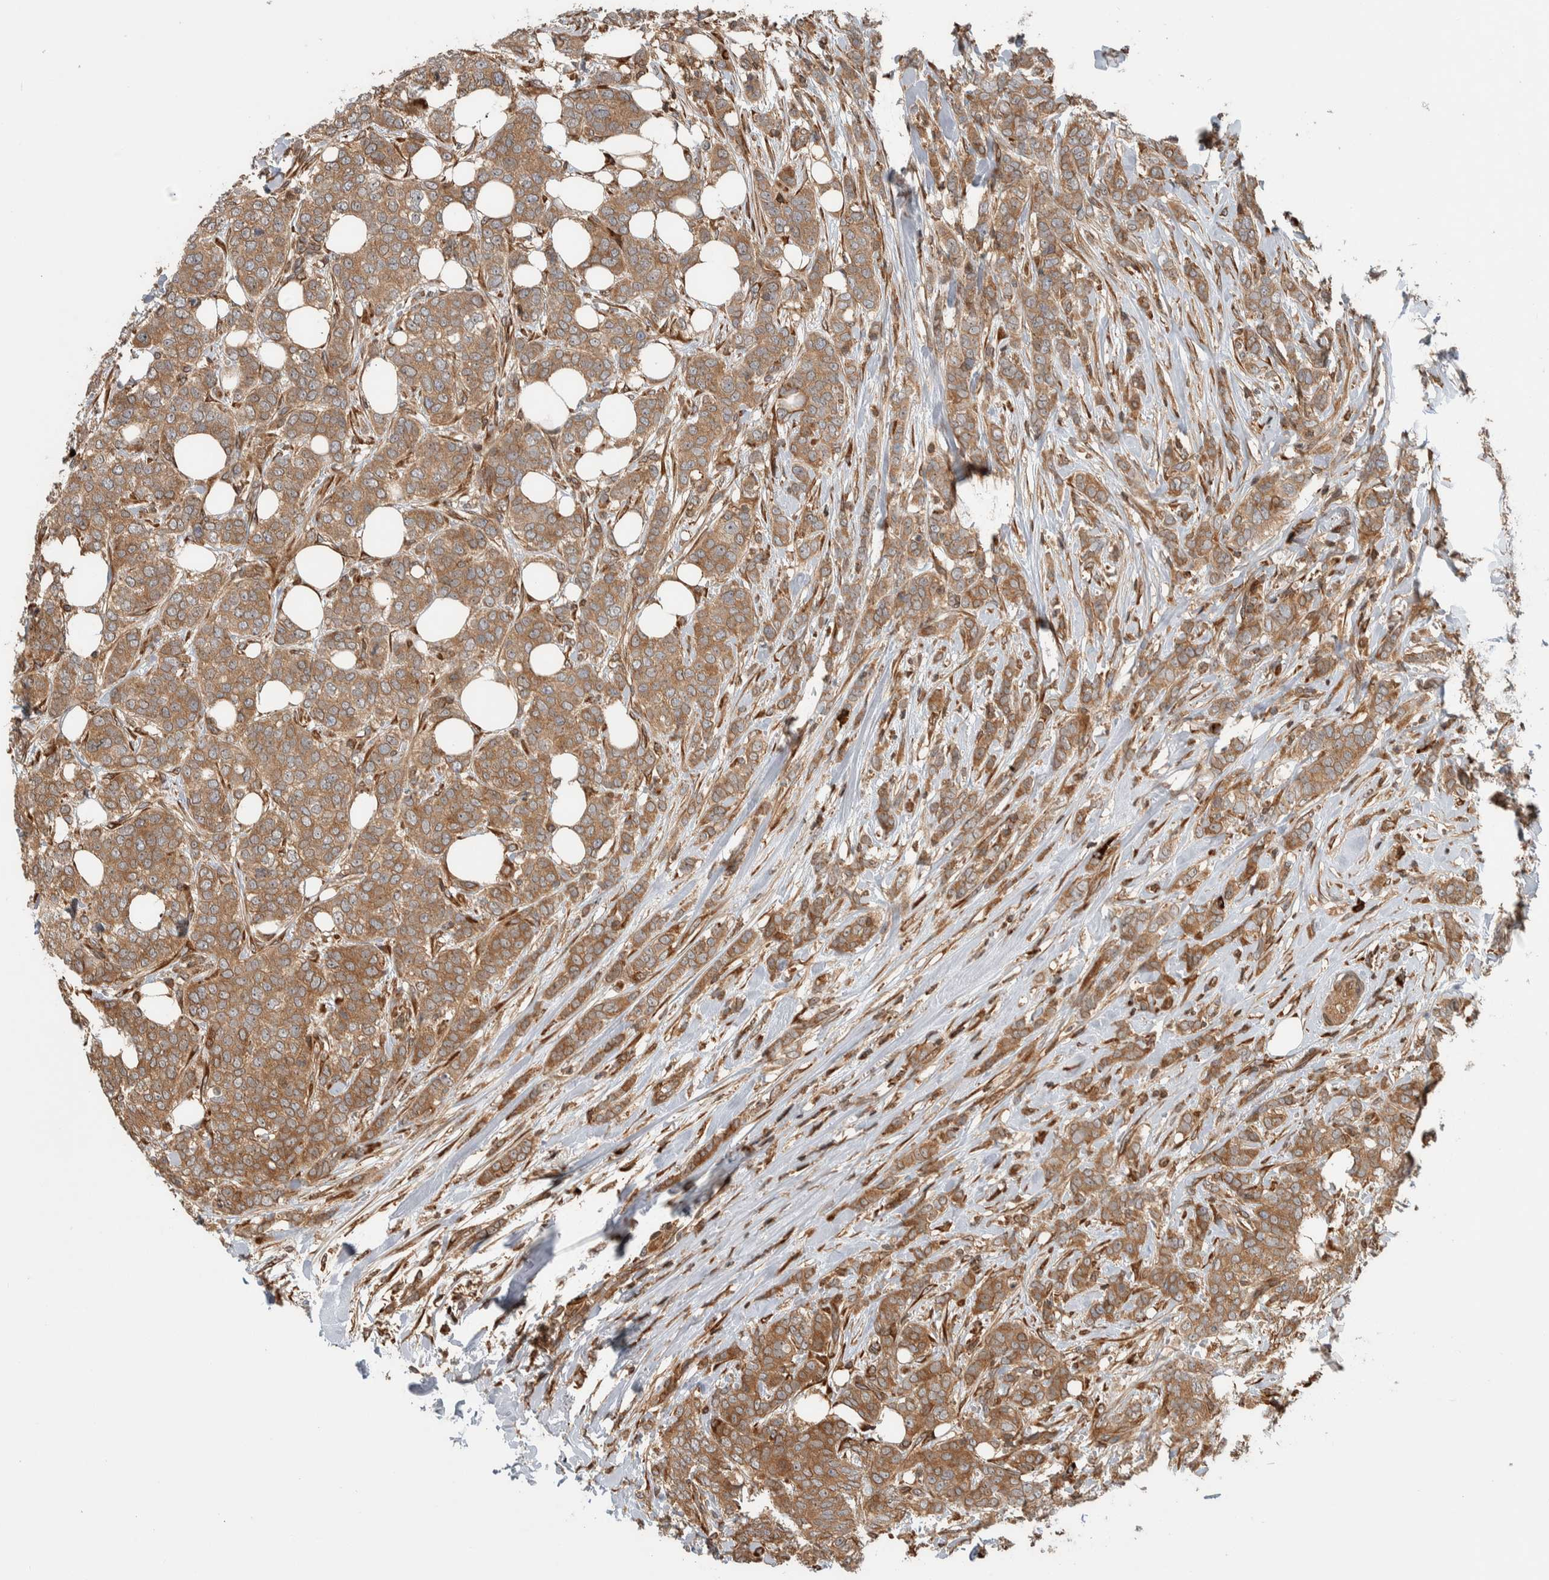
{"staining": {"intensity": "moderate", "quantity": ">75%", "location": "cytoplasmic/membranous"}, "tissue": "breast cancer", "cell_type": "Tumor cells", "image_type": "cancer", "snomed": [{"axis": "morphology", "description": "Lobular carcinoma"}, {"axis": "topography", "description": "Skin"}, {"axis": "topography", "description": "Breast"}], "caption": "Immunohistochemistry photomicrograph of neoplastic tissue: breast cancer (lobular carcinoma) stained using immunohistochemistry exhibits medium levels of moderate protein expression localized specifically in the cytoplasmic/membranous of tumor cells, appearing as a cytoplasmic/membranous brown color.", "gene": "CNTROB", "patient": {"sex": "female", "age": 46}}